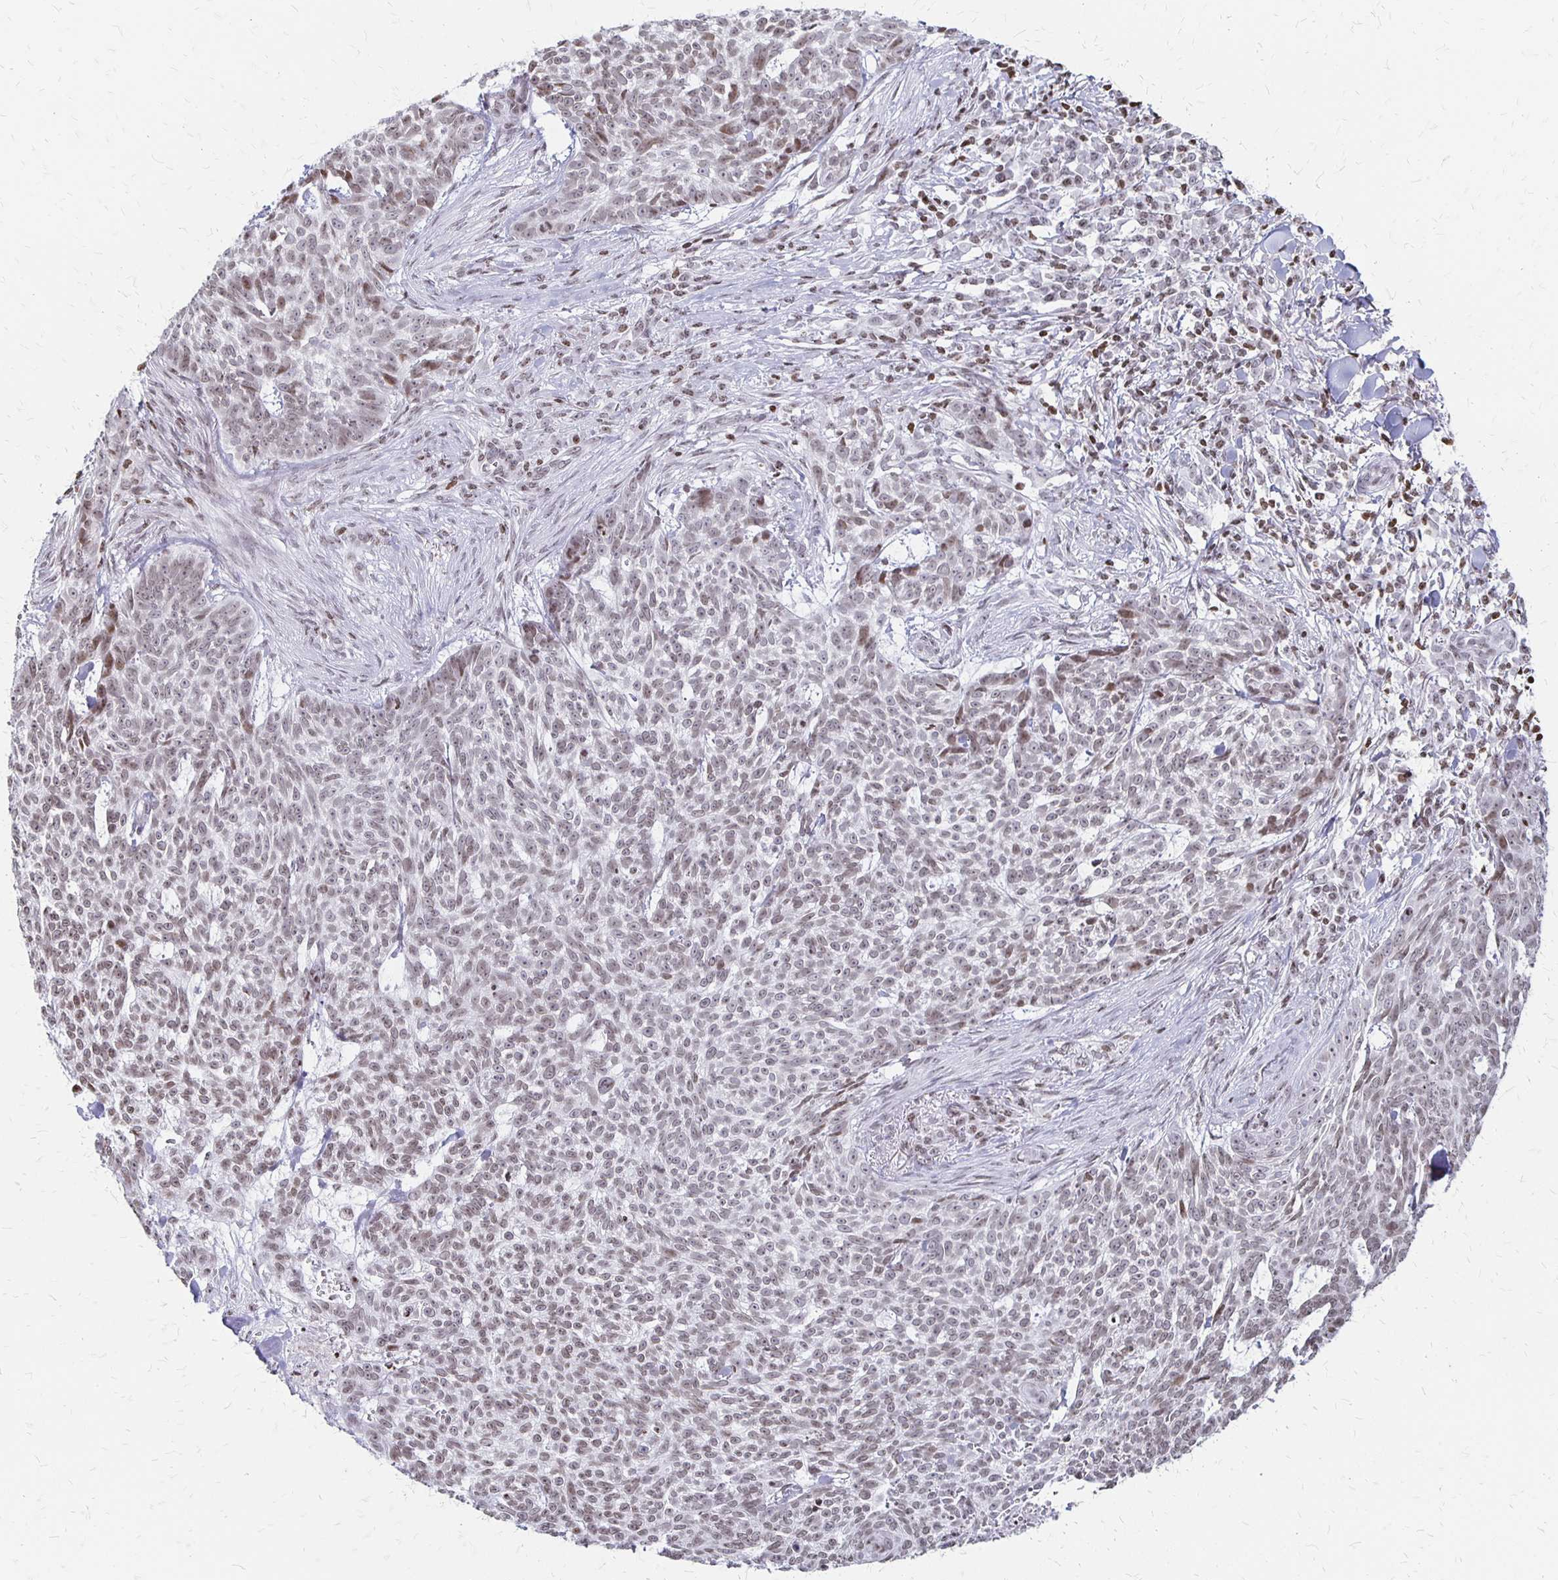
{"staining": {"intensity": "weak", "quantity": ">75%", "location": "nuclear"}, "tissue": "skin cancer", "cell_type": "Tumor cells", "image_type": "cancer", "snomed": [{"axis": "morphology", "description": "Basal cell carcinoma"}, {"axis": "topography", "description": "Skin"}], "caption": "Human skin cancer (basal cell carcinoma) stained with a brown dye exhibits weak nuclear positive staining in about >75% of tumor cells.", "gene": "ZNF280C", "patient": {"sex": "female", "age": 93}}